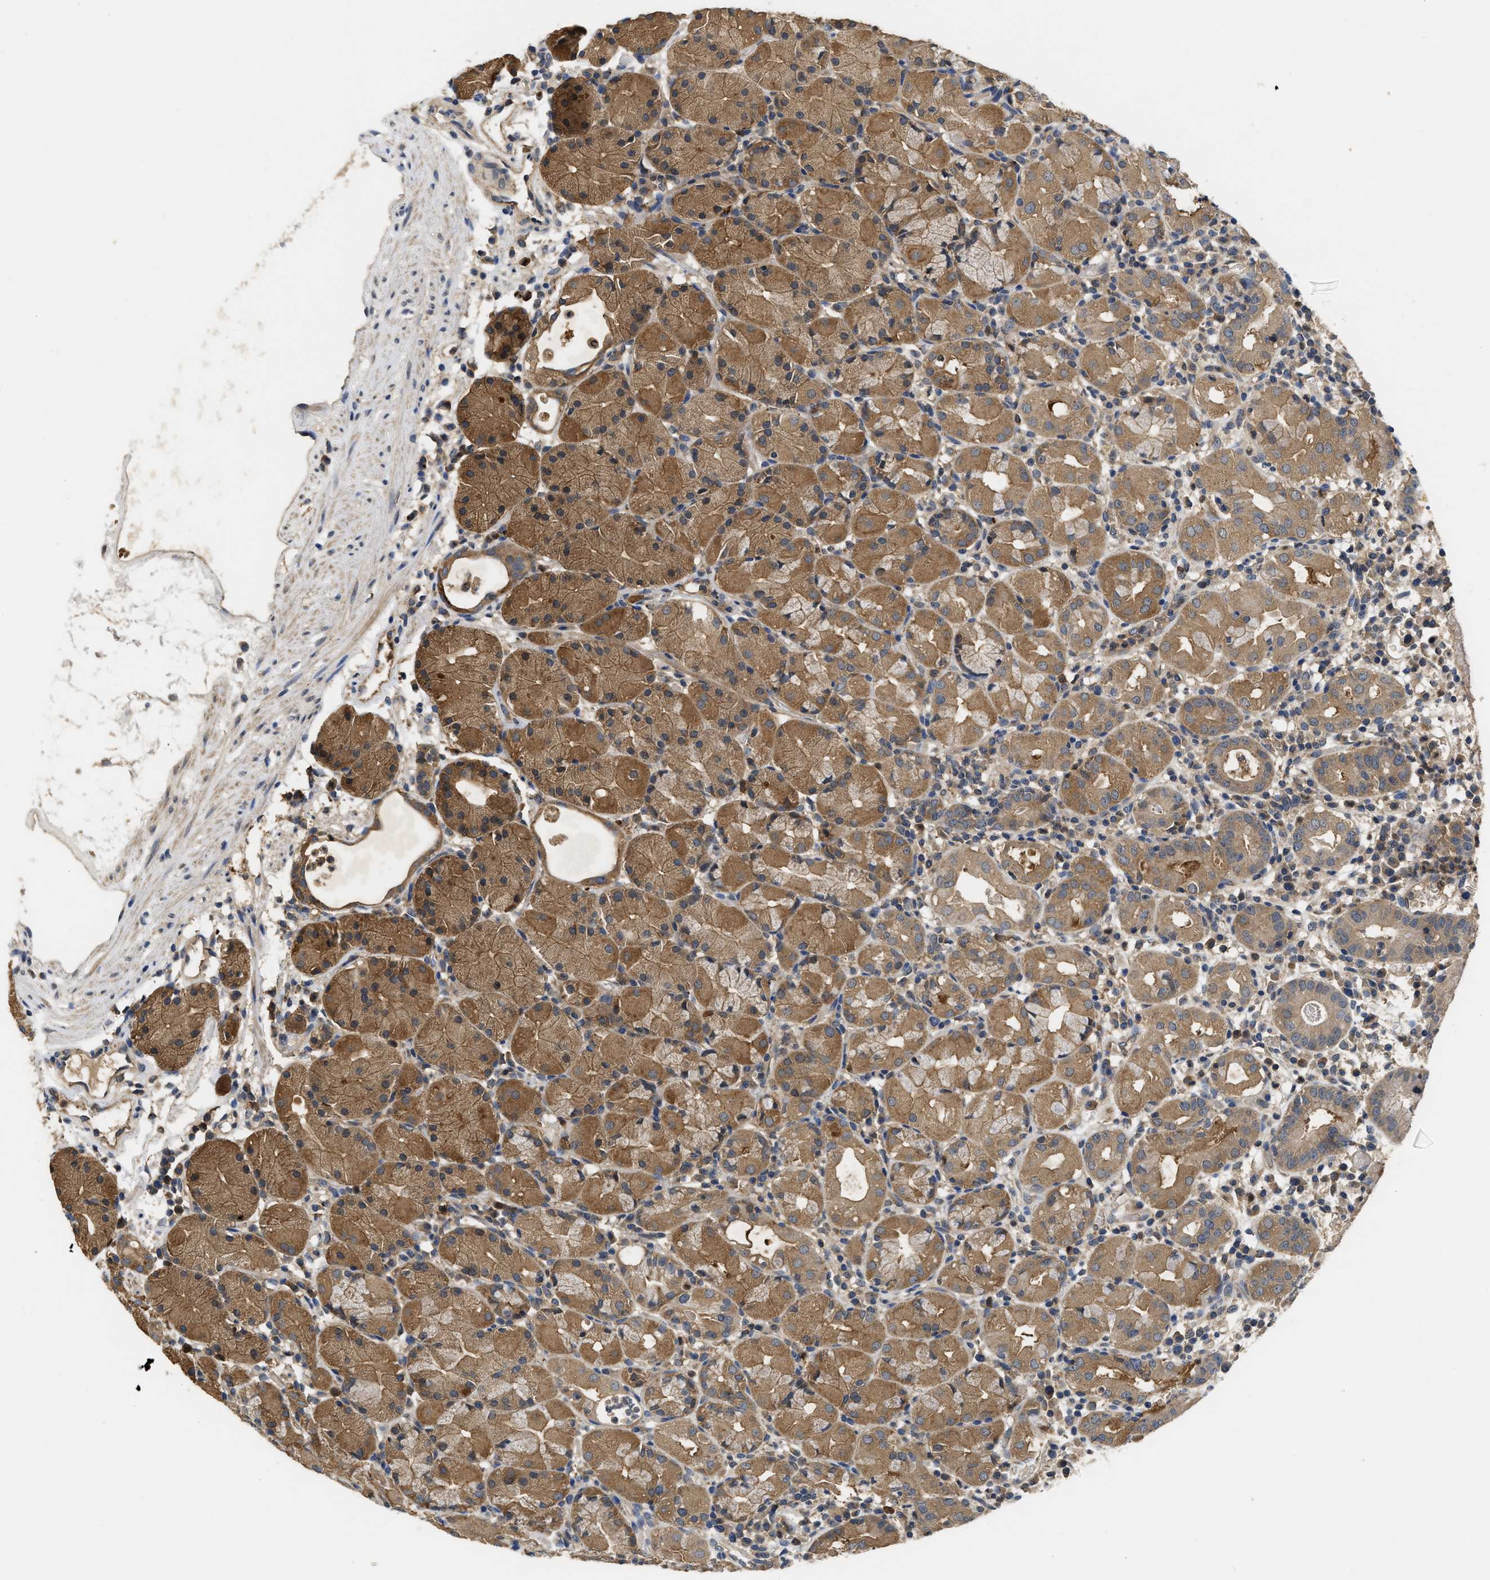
{"staining": {"intensity": "moderate", "quantity": ">75%", "location": "cytoplasmic/membranous"}, "tissue": "stomach", "cell_type": "Glandular cells", "image_type": "normal", "snomed": [{"axis": "morphology", "description": "Normal tissue, NOS"}, {"axis": "topography", "description": "Stomach"}, {"axis": "topography", "description": "Stomach, lower"}], "caption": "Benign stomach was stained to show a protein in brown. There is medium levels of moderate cytoplasmic/membranous positivity in about >75% of glandular cells. (DAB (3,3'-diaminobenzidine) IHC with brightfield microscopy, high magnification).", "gene": "RNF216", "patient": {"sex": "female", "age": 75}}